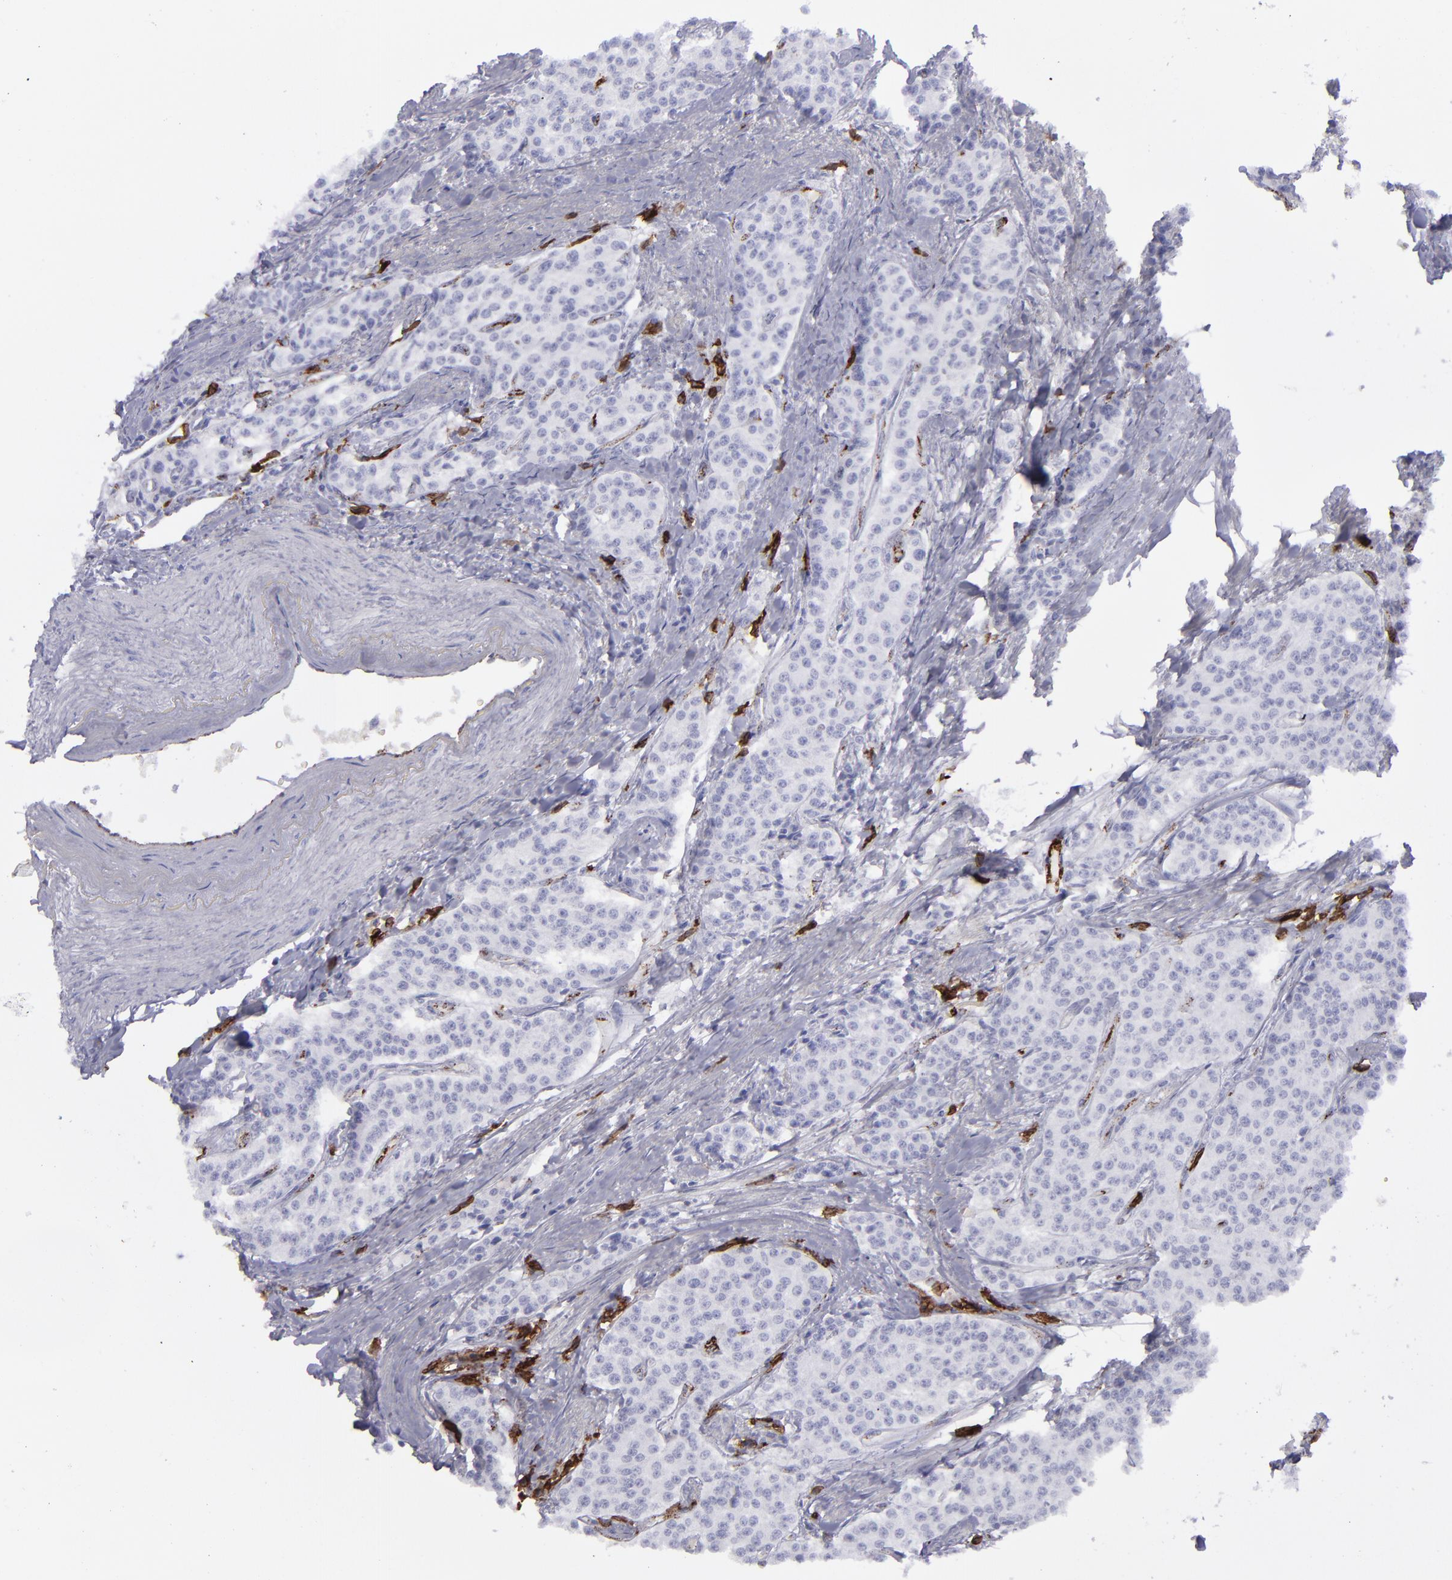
{"staining": {"intensity": "negative", "quantity": "none", "location": "none"}, "tissue": "carcinoid", "cell_type": "Tumor cells", "image_type": "cancer", "snomed": [{"axis": "morphology", "description": "Carcinoid, malignant, NOS"}, {"axis": "topography", "description": "Stomach"}], "caption": "IHC histopathology image of neoplastic tissue: human carcinoid stained with DAB reveals no significant protein staining in tumor cells.", "gene": "CD27", "patient": {"sex": "female", "age": 76}}